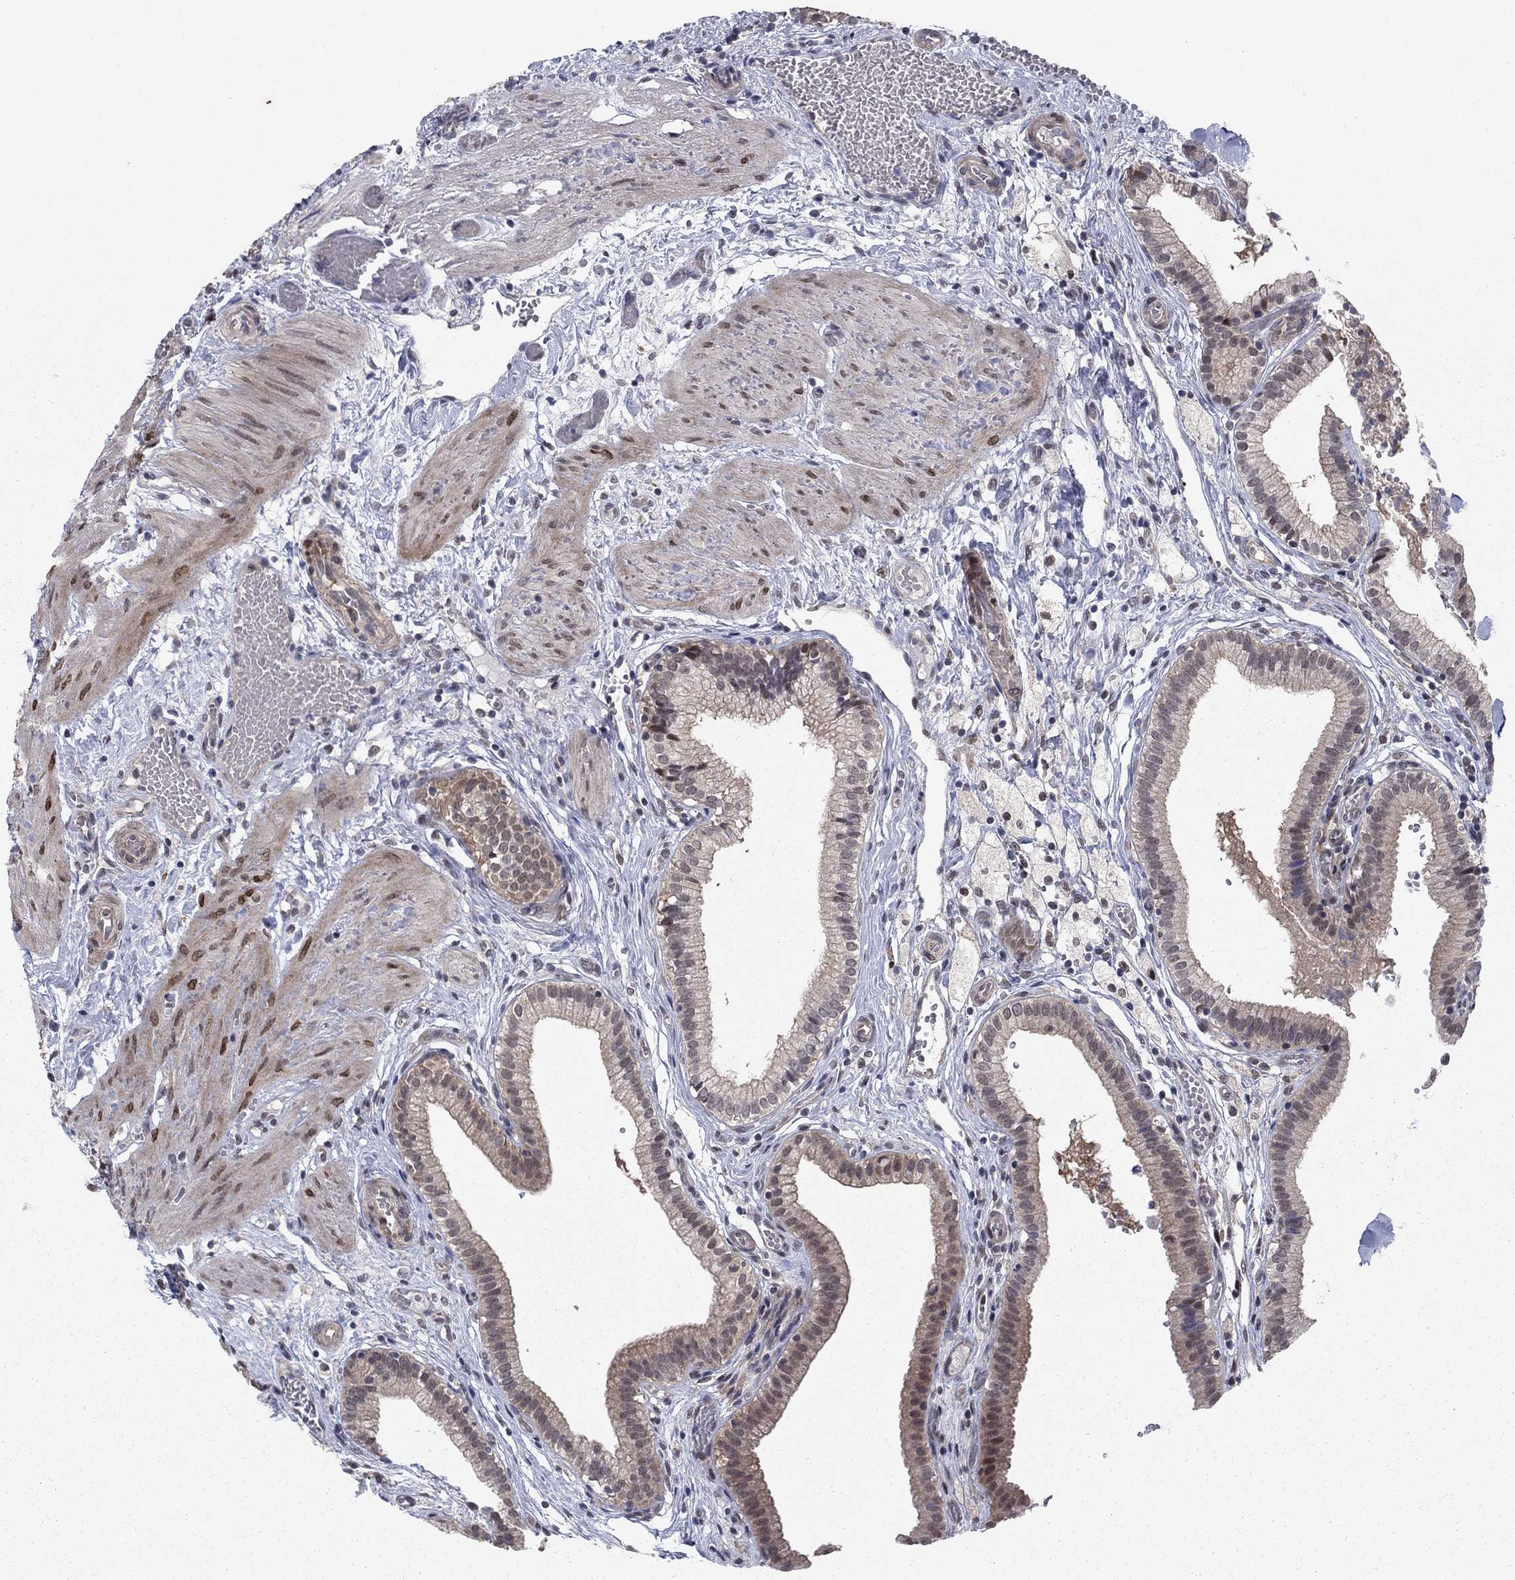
{"staining": {"intensity": "weak", "quantity": "25%-75%", "location": "cytoplasmic/membranous,nuclear"}, "tissue": "gallbladder", "cell_type": "Glandular cells", "image_type": "normal", "snomed": [{"axis": "morphology", "description": "Normal tissue, NOS"}, {"axis": "topography", "description": "Gallbladder"}], "caption": "IHC staining of benign gallbladder, which demonstrates low levels of weak cytoplasmic/membranous,nuclear expression in approximately 25%-75% of glandular cells indicating weak cytoplasmic/membranous,nuclear protein positivity. The staining was performed using DAB (brown) for protein detection and nuclei were counterstained in hematoxylin (blue).", "gene": "PSMC1", "patient": {"sex": "female", "age": 24}}